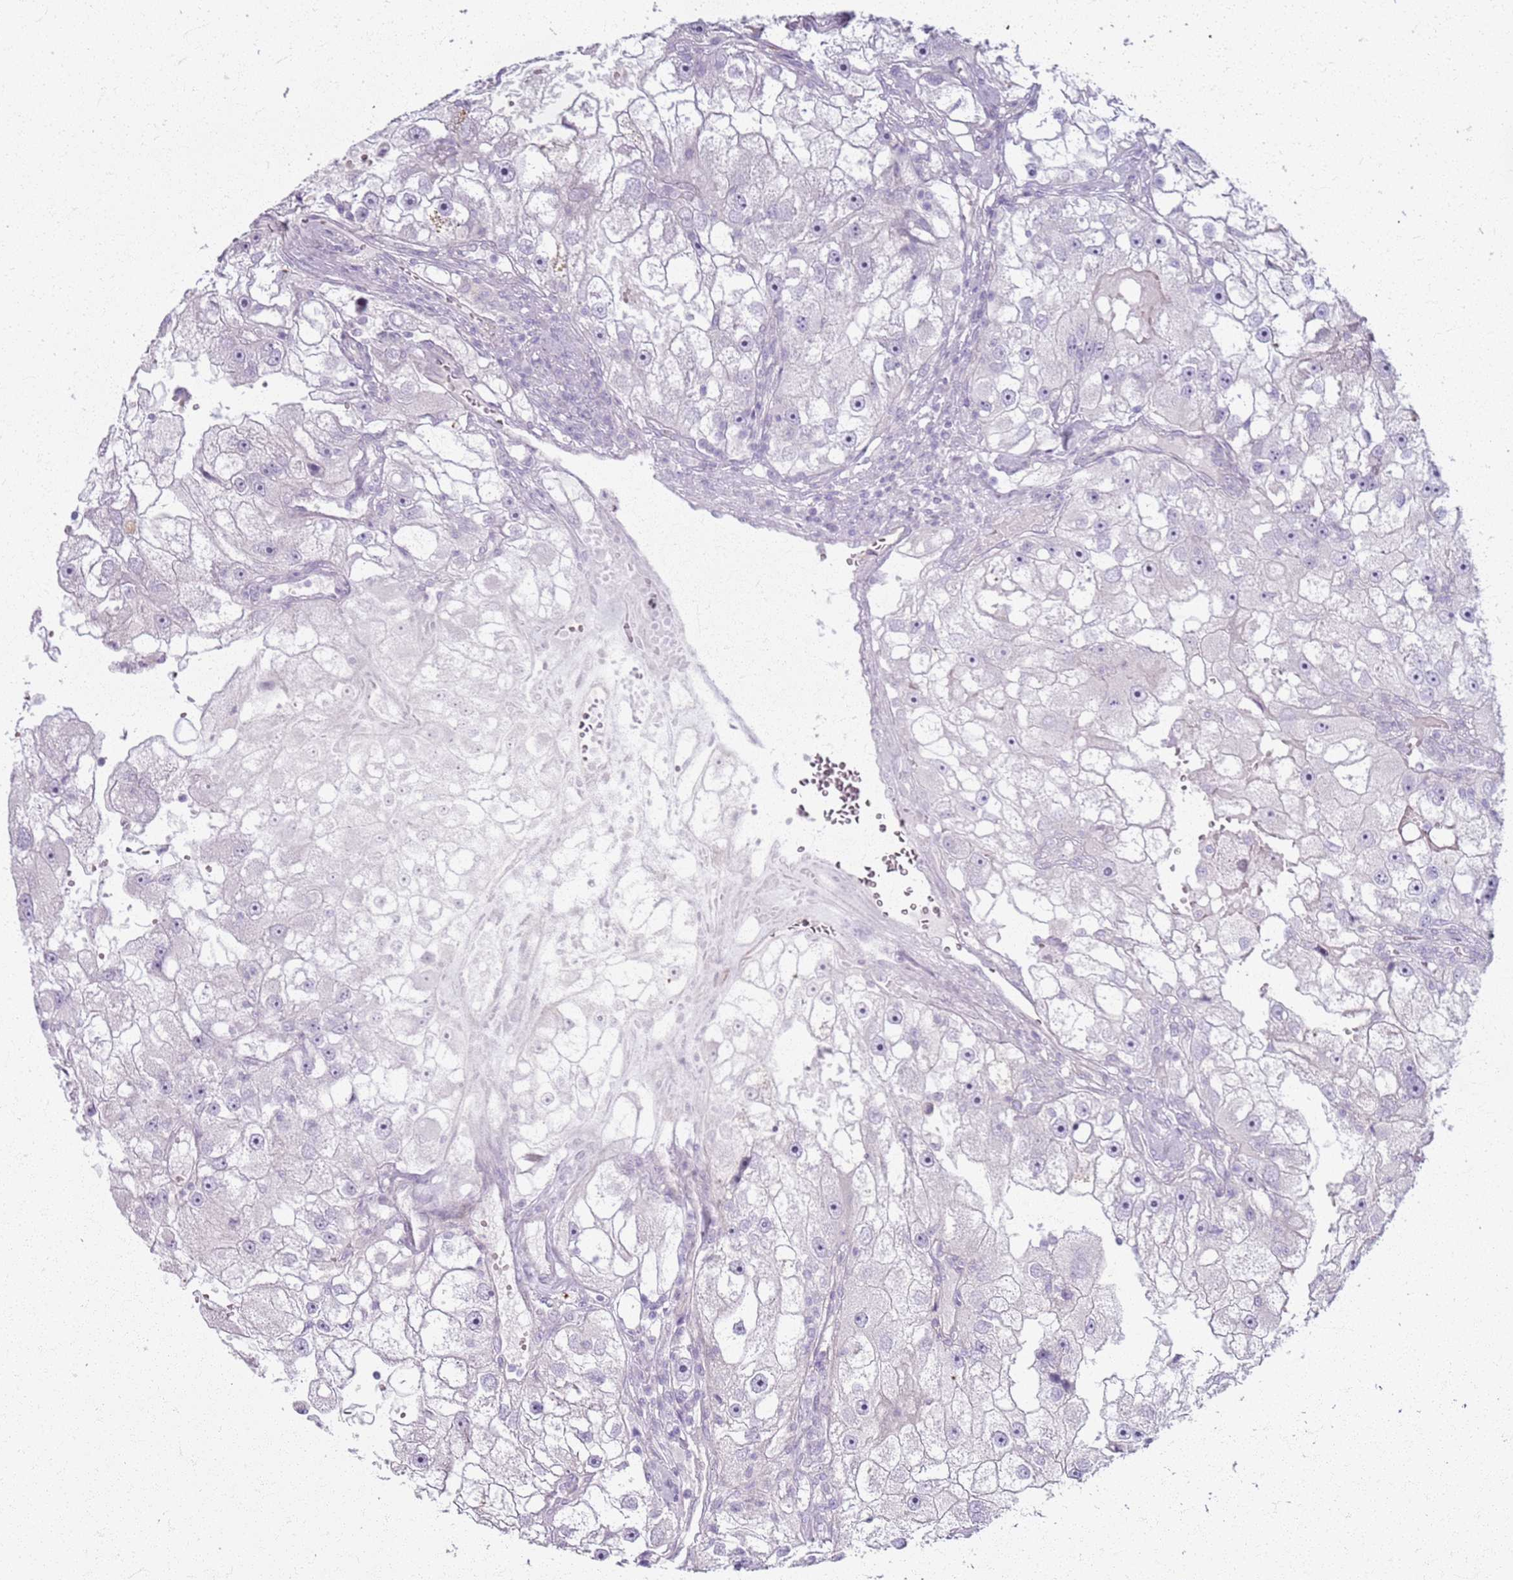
{"staining": {"intensity": "negative", "quantity": "none", "location": "none"}, "tissue": "renal cancer", "cell_type": "Tumor cells", "image_type": "cancer", "snomed": [{"axis": "morphology", "description": "Adenocarcinoma, NOS"}, {"axis": "topography", "description": "Kidney"}], "caption": "Immunohistochemistry of renal cancer shows no expression in tumor cells.", "gene": "CSRP3", "patient": {"sex": "male", "age": 63}}